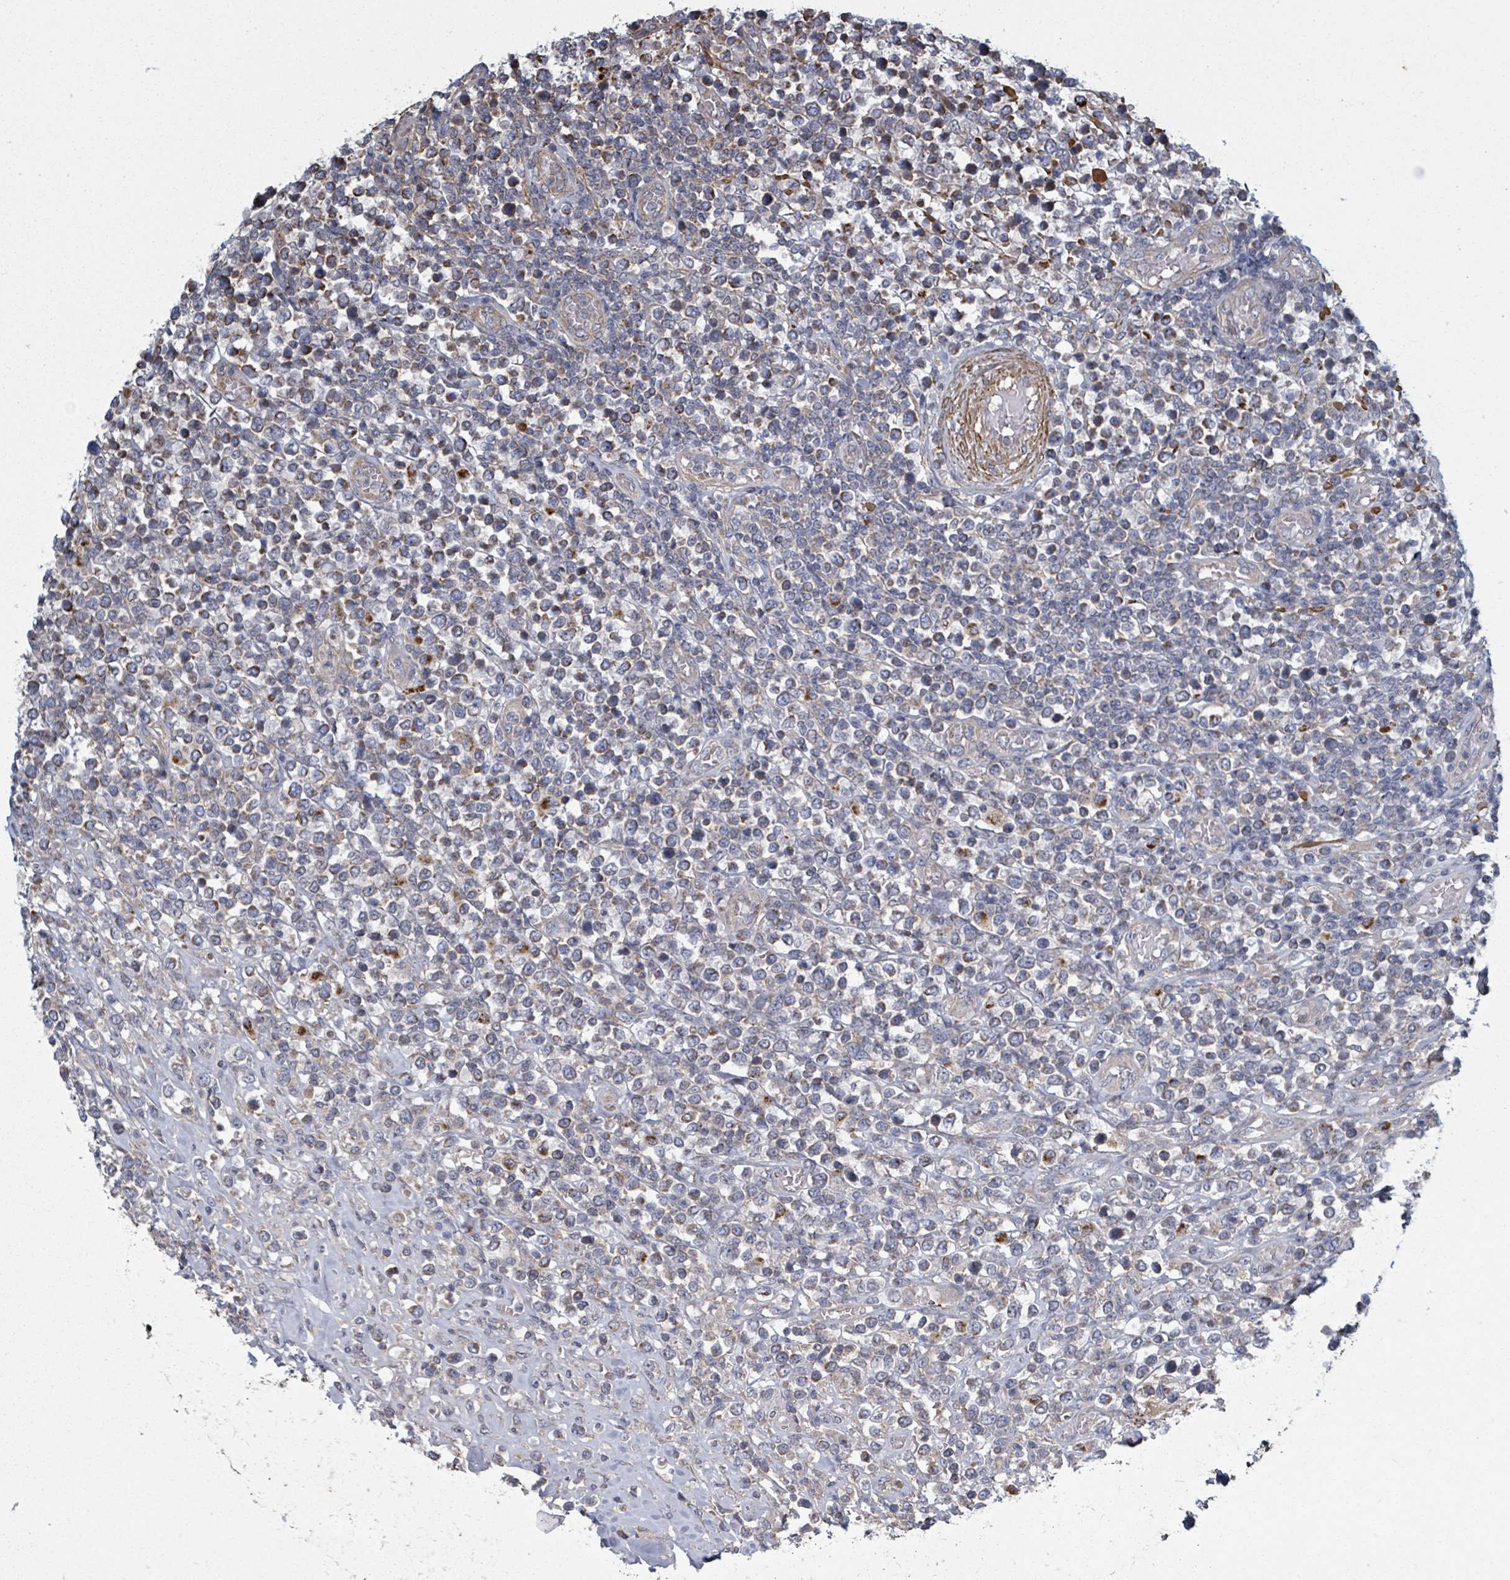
{"staining": {"intensity": "moderate", "quantity": "<25%", "location": "cytoplasmic/membranous"}, "tissue": "lymphoma", "cell_type": "Tumor cells", "image_type": "cancer", "snomed": [{"axis": "morphology", "description": "Malignant lymphoma, non-Hodgkin's type, High grade"}, {"axis": "topography", "description": "Soft tissue"}], "caption": "Moderate cytoplasmic/membranous protein expression is identified in approximately <25% of tumor cells in lymphoma.", "gene": "ADCK1", "patient": {"sex": "female", "age": 56}}